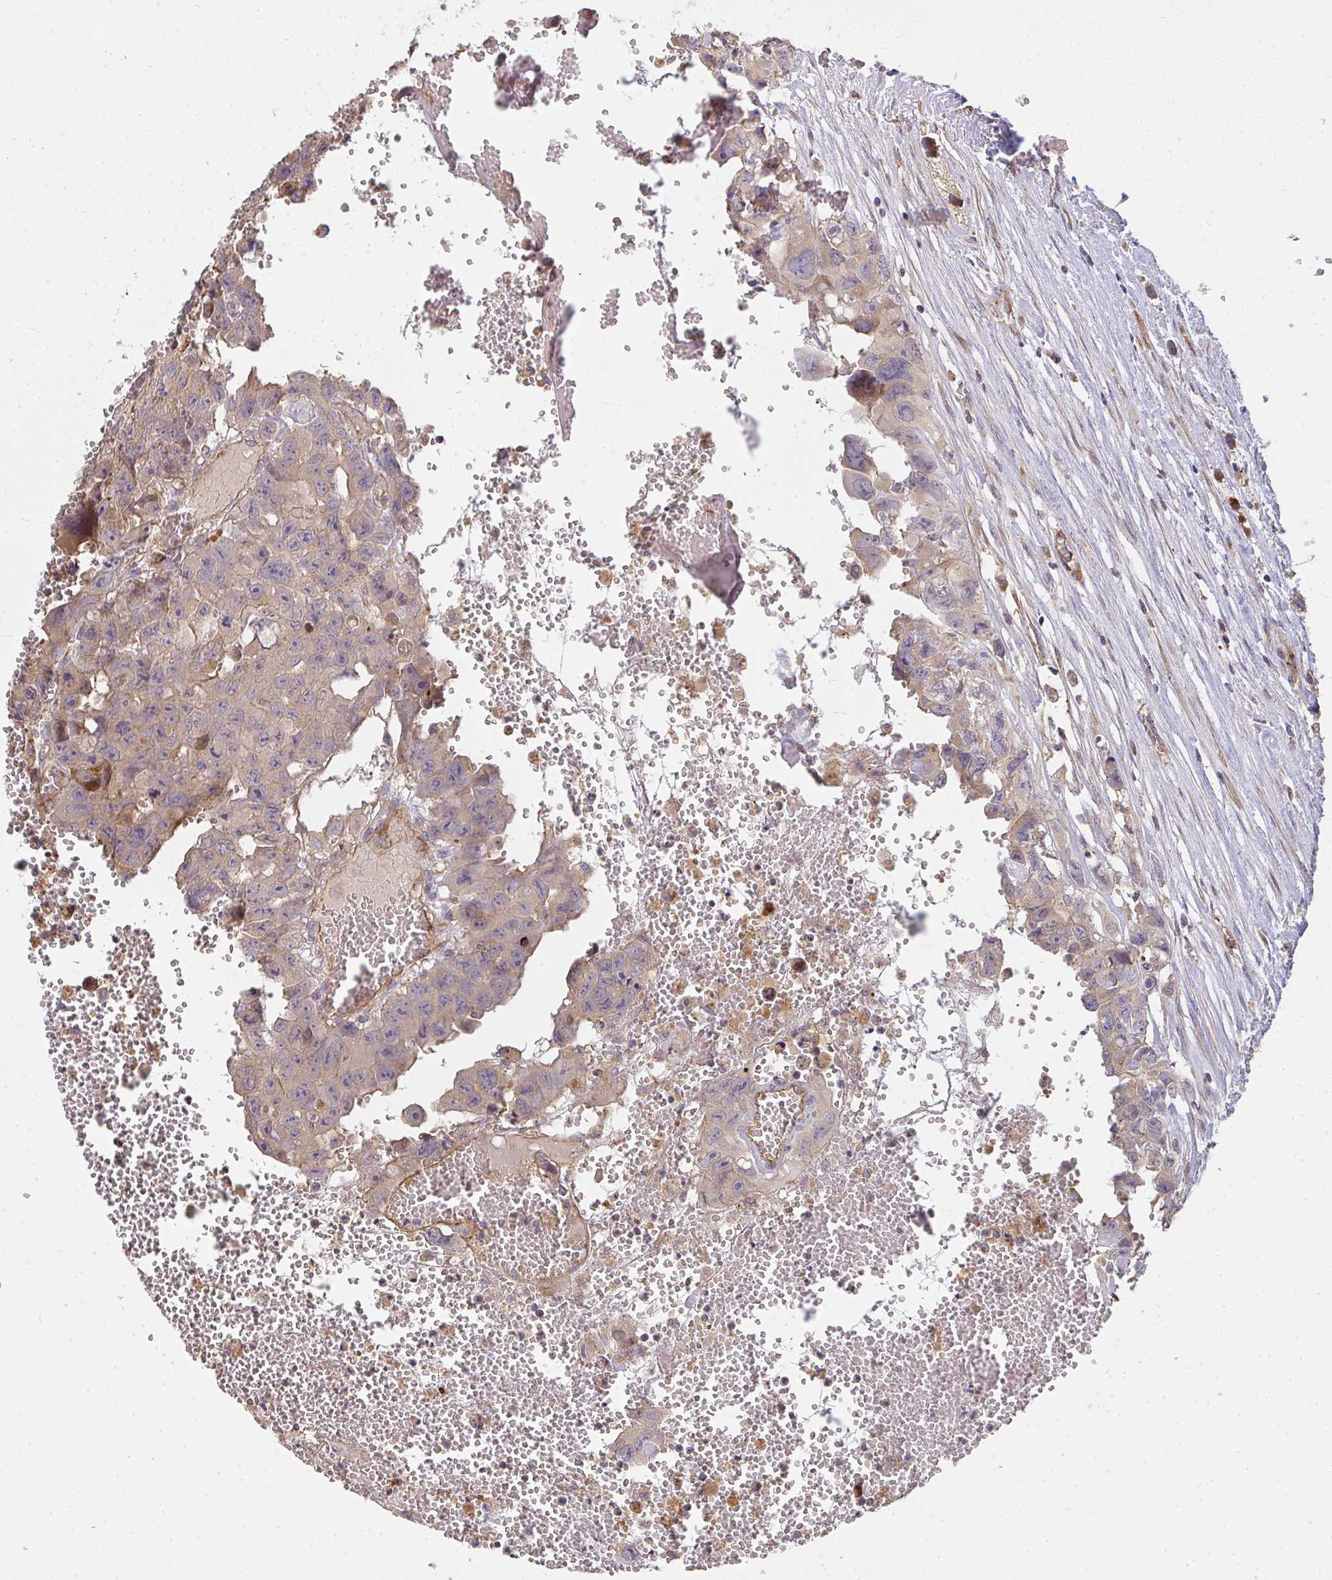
{"staining": {"intensity": "weak", "quantity": ">75%", "location": "cytoplasmic/membranous"}, "tissue": "testis cancer", "cell_type": "Tumor cells", "image_type": "cancer", "snomed": [{"axis": "morphology", "description": "Seminoma, NOS"}, {"axis": "topography", "description": "Testis"}], "caption": "Protein staining shows weak cytoplasmic/membranous staining in approximately >75% of tumor cells in seminoma (testis).", "gene": "B4GALT6", "patient": {"sex": "male", "age": 26}}